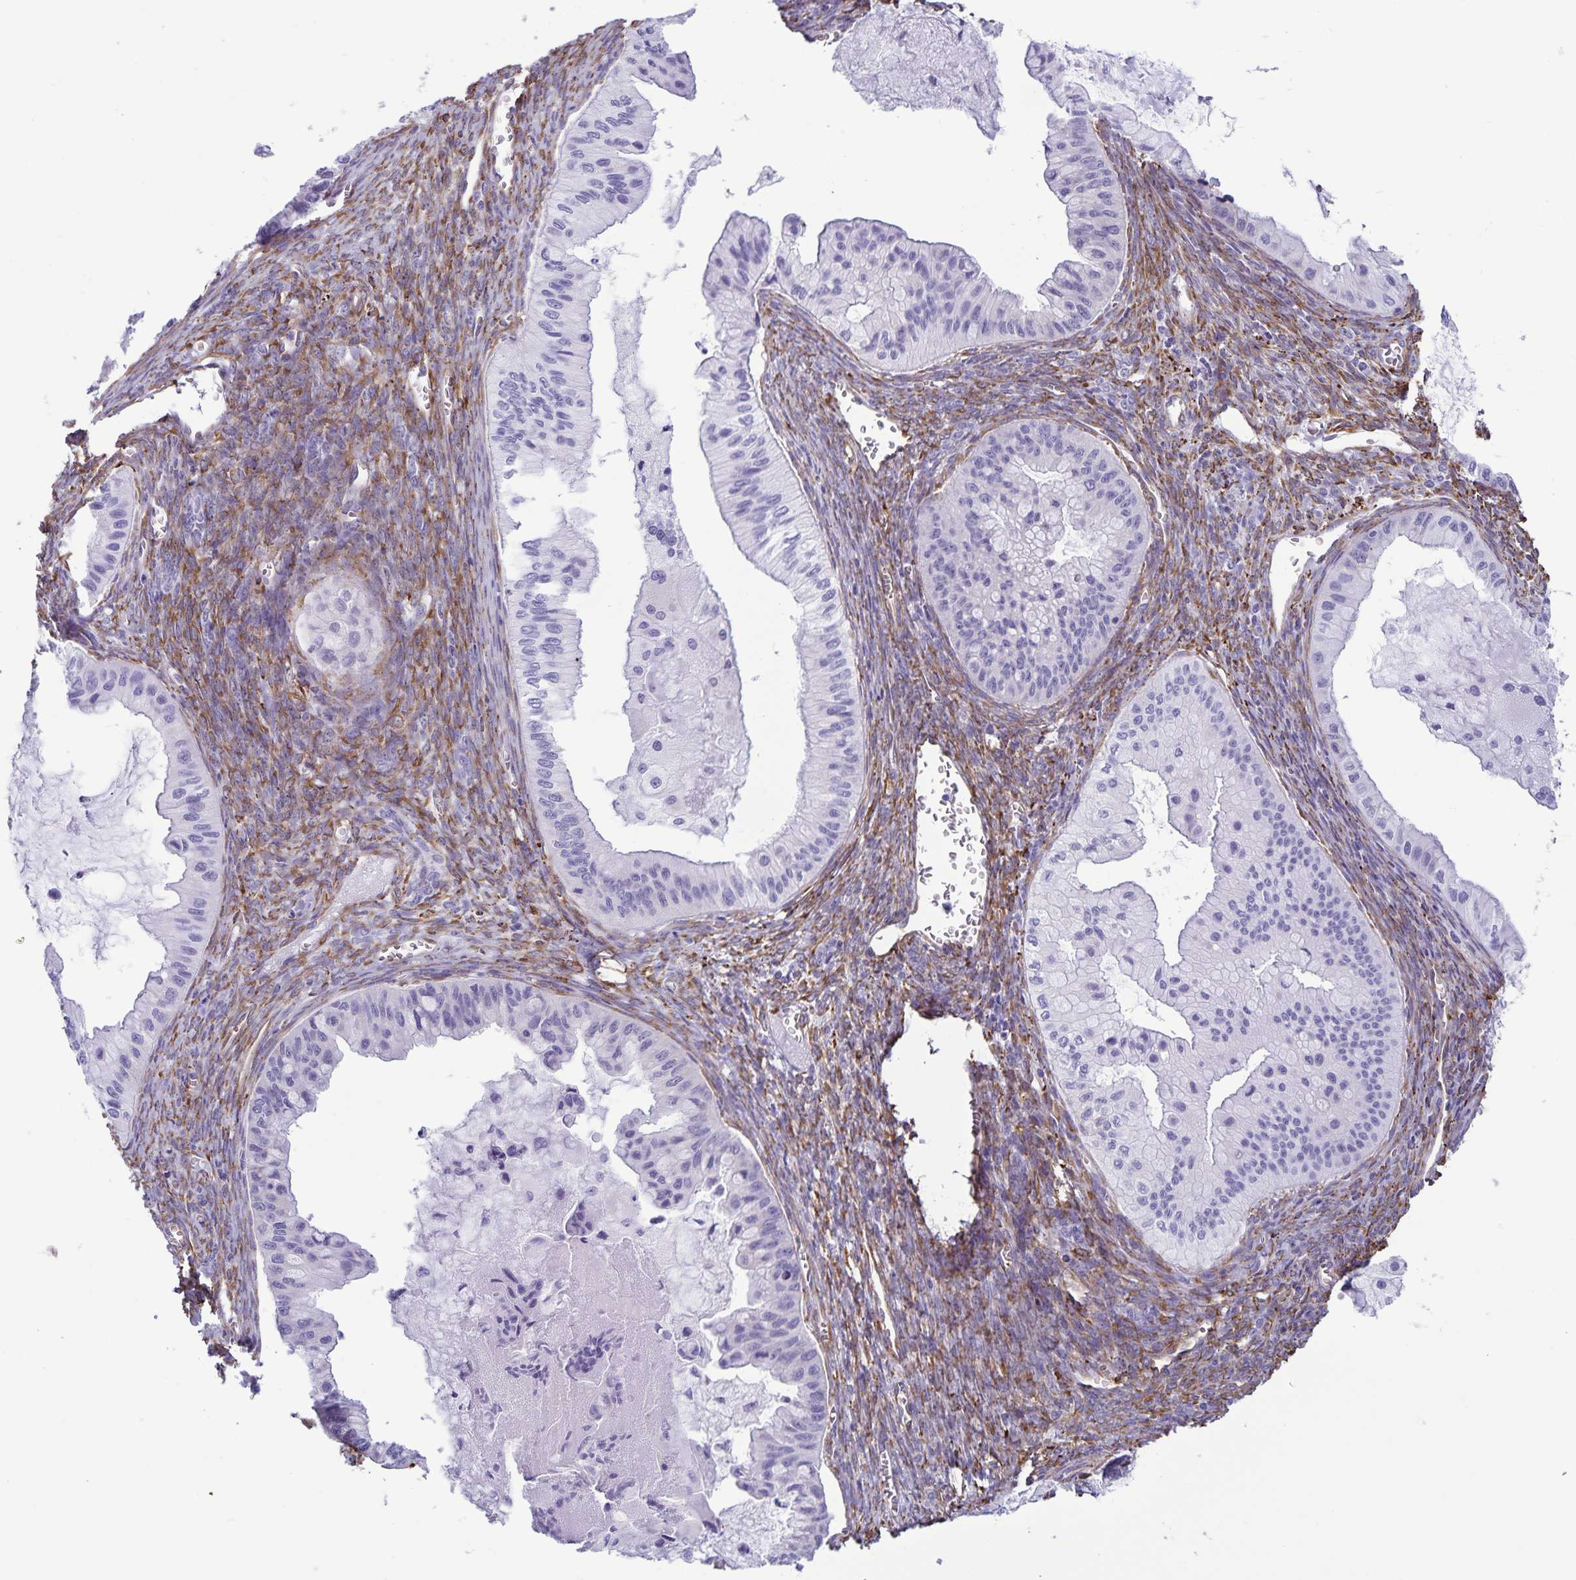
{"staining": {"intensity": "negative", "quantity": "none", "location": "none"}, "tissue": "ovarian cancer", "cell_type": "Tumor cells", "image_type": "cancer", "snomed": [{"axis": "morphology", "description": "Cystadenocarcinoma, mucinous, NOS"}, {"axis": "topography", "description": "Ovary"}], "caption": "The immunohistochemistry photomicrograph has no significant staining in tumor cells of ovarian cancer (mucinous cystadenocarcinoma) tissue. (Immunohistochemistry (ihc), brightfield microscopy, high magnification).", "gene": "RCN1", "patient": {"sex": "female", "age": 72}}